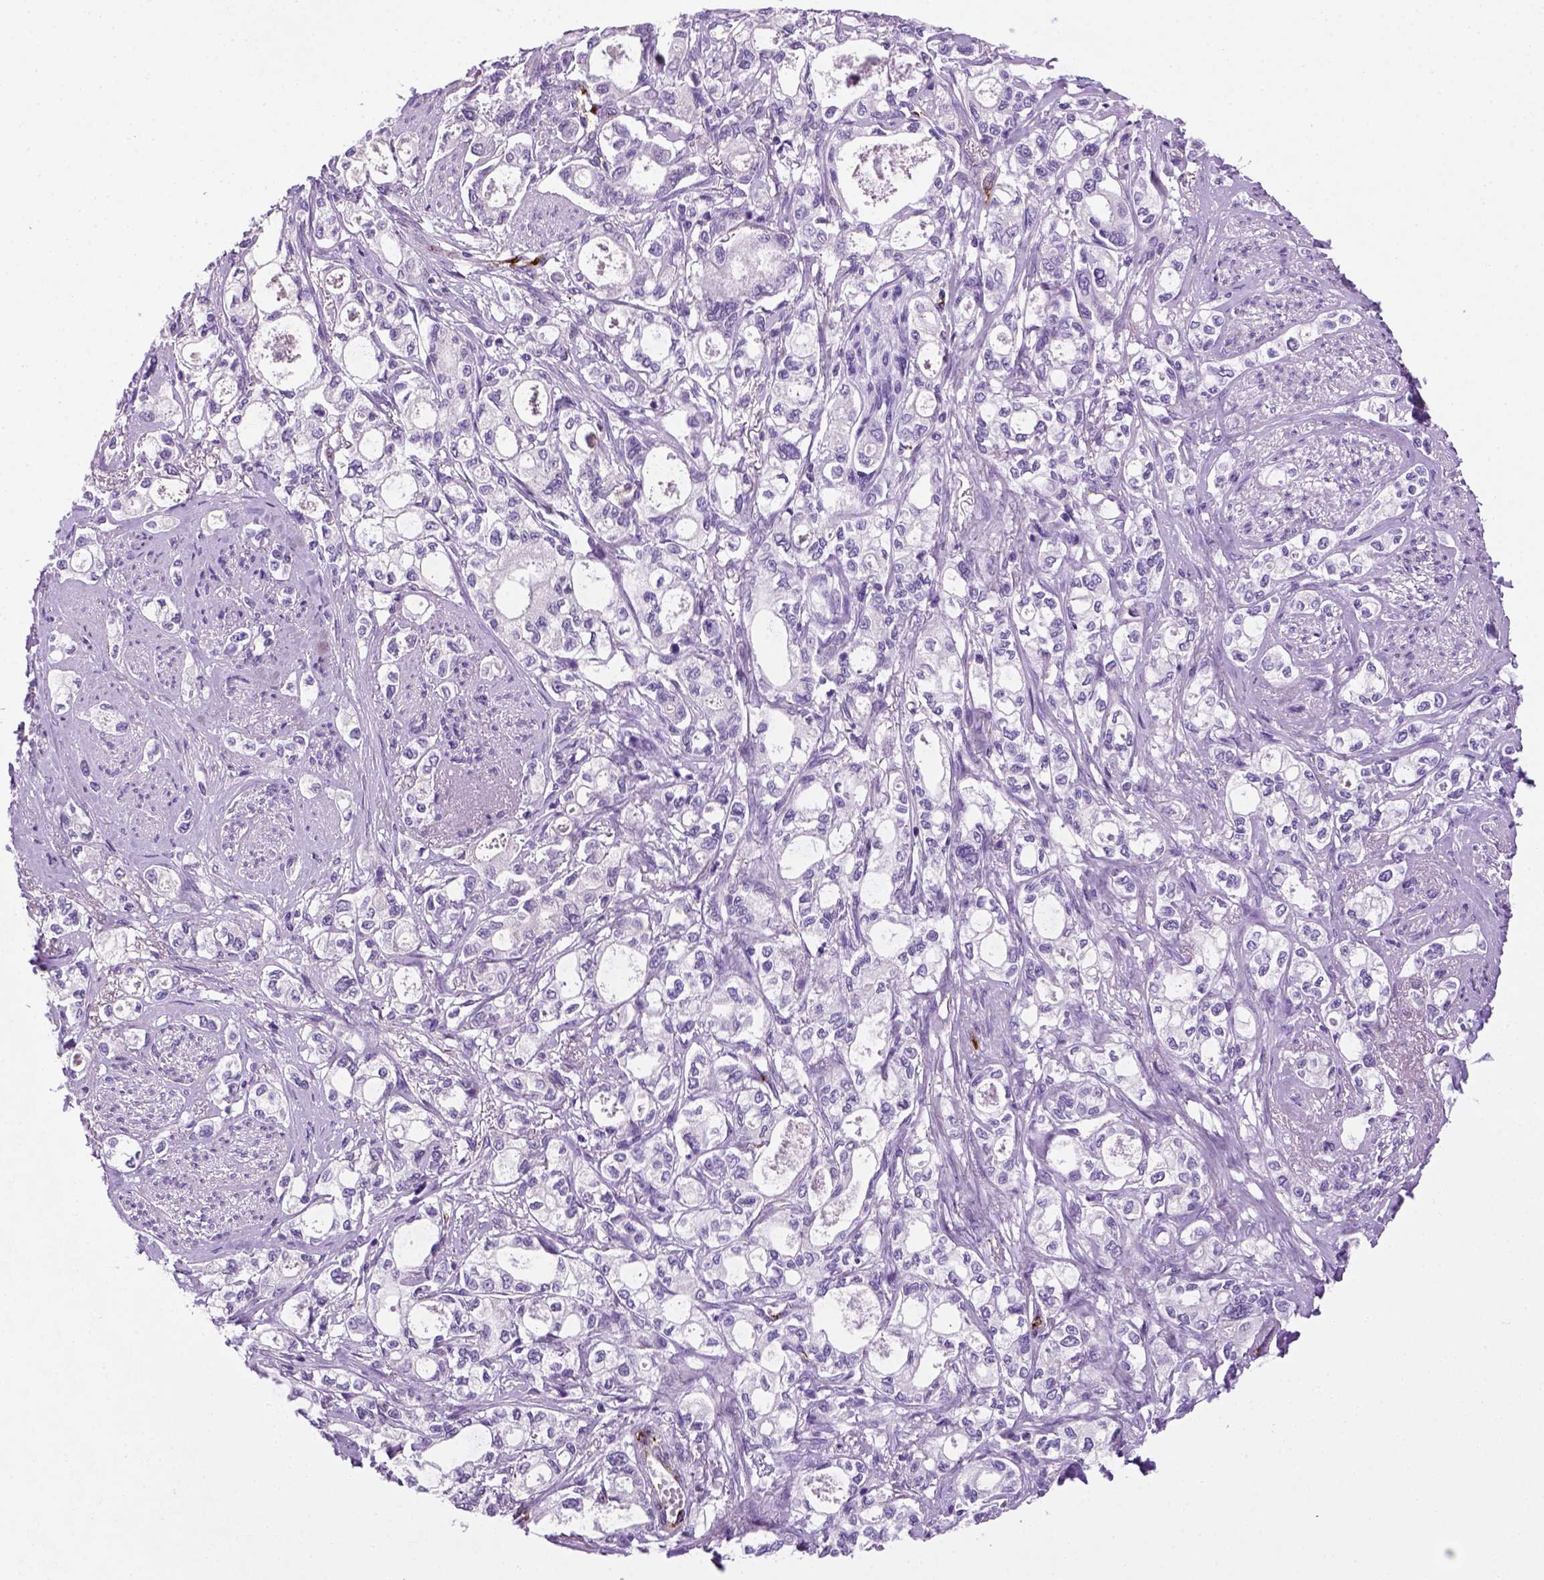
{"staining": {"intensity": "negative", "quantity": "none", "location": "none"}, "tissue": "stomach cancer", "cell_type": "Tumor cells", "image_type": "cancer", "snomed": [{"axis": "morphology", "description": "Adenocarcinoma, NOS"}, {"axis": "topography", "description": "Stomach"}], "caption": "Immunohistochemistry (IHC) of stomach cancer (adenocarcinoma) reveals no staining in tumor cells.", "gene": "VWF", "patient": {"sex": "male", "age": 63}}